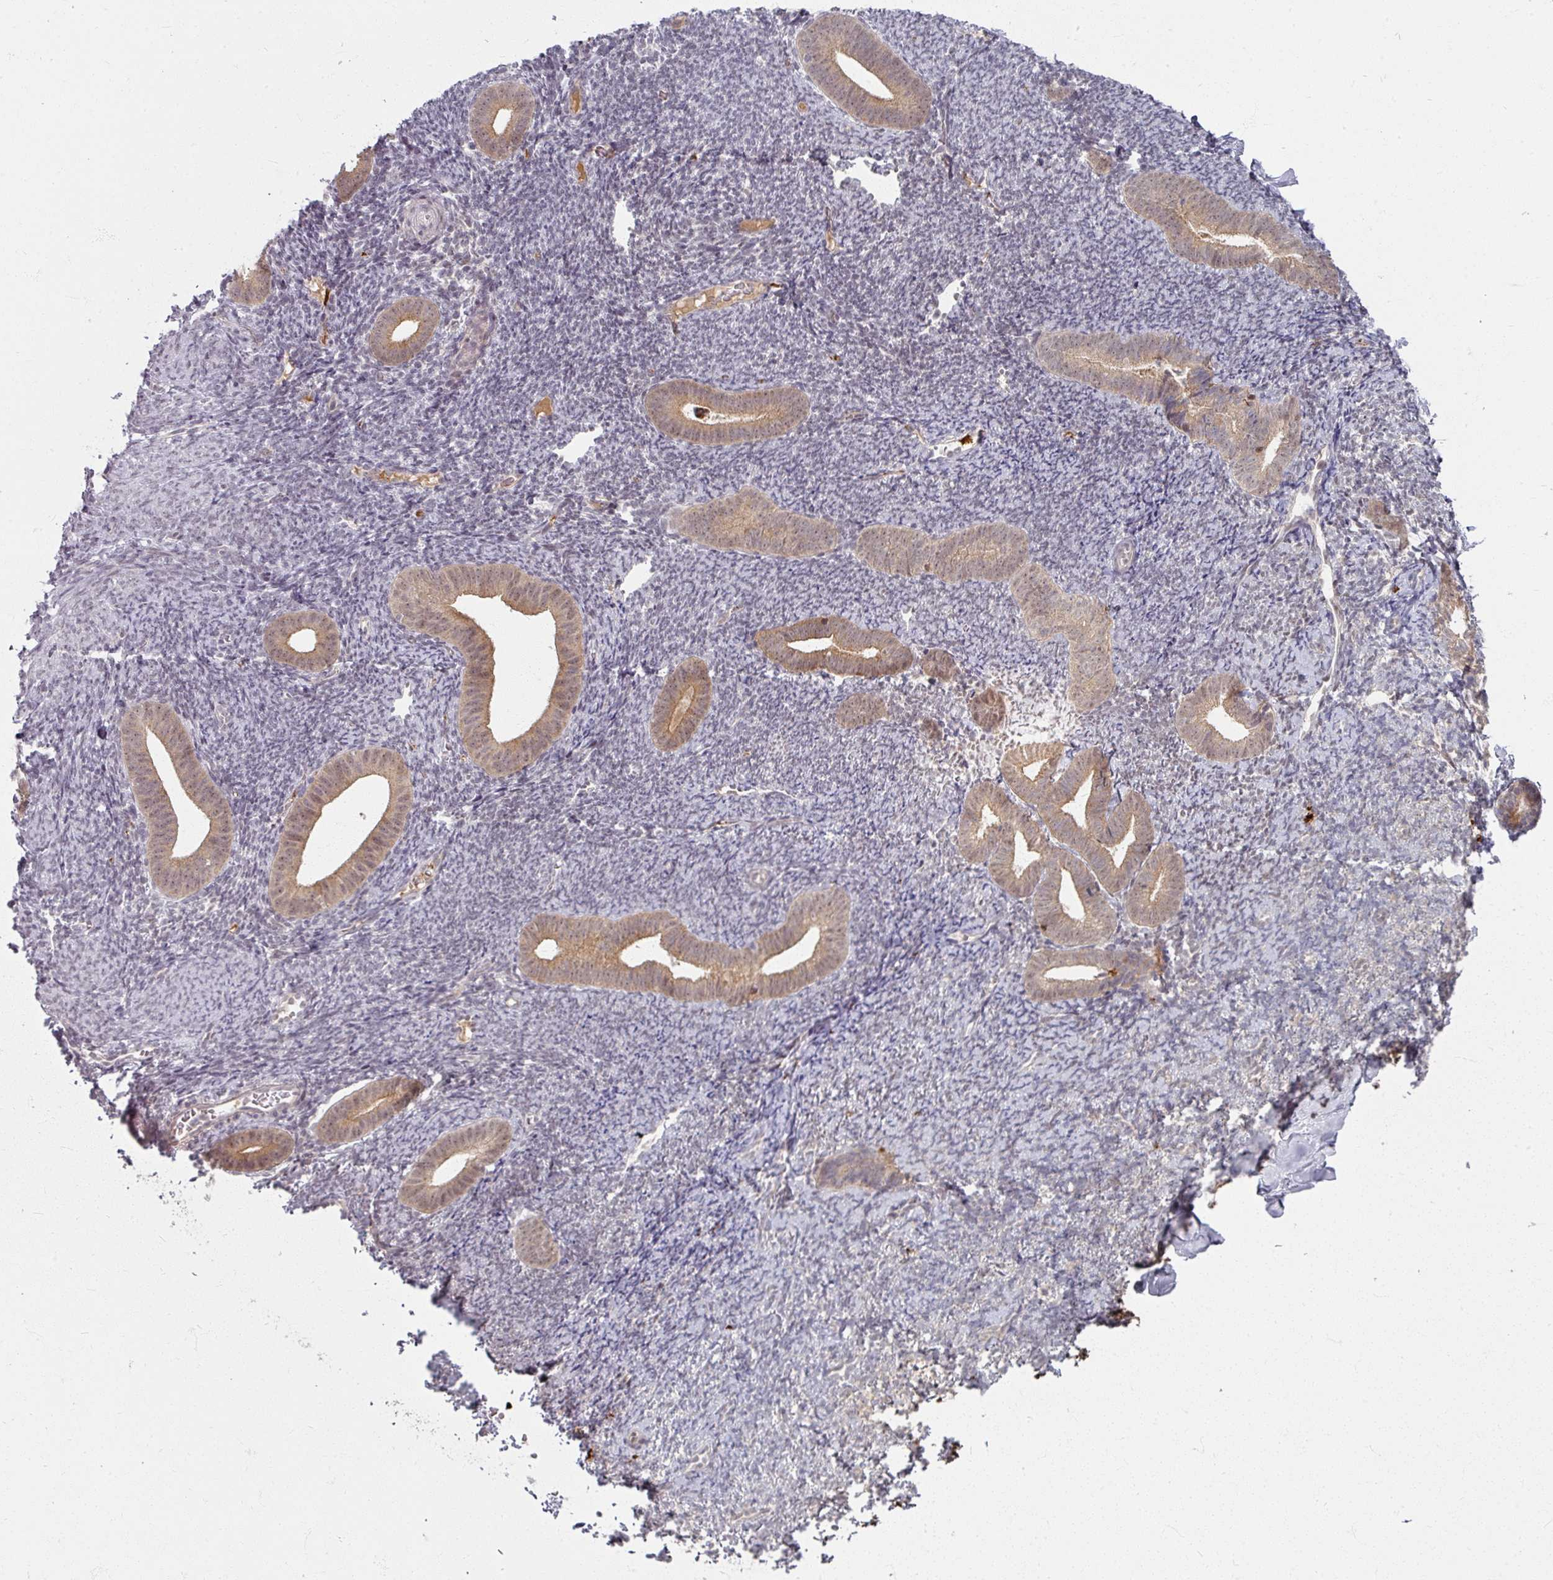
{"staining": {"intensity": "weak", "quantity": "25%-75%", "location": "cytoplasmic/membranous"}, "tissue": "endometrium", "cell_type": "Cells in endometrial stroma", "image_type": "normal", "snomed": [{"axis": "morphology", "description": "Normal tissue, NOS"}, {"axis": "topography", "description": "Endometrium"}], "caption": "Protein staining of benign endometrium exhibits weak cytoplasmic/membranous expression in approximately 25%-75% of cells in endometrial stroma.", "gene": "KLC3", "patient": {"sex": "female", "age": 39}}